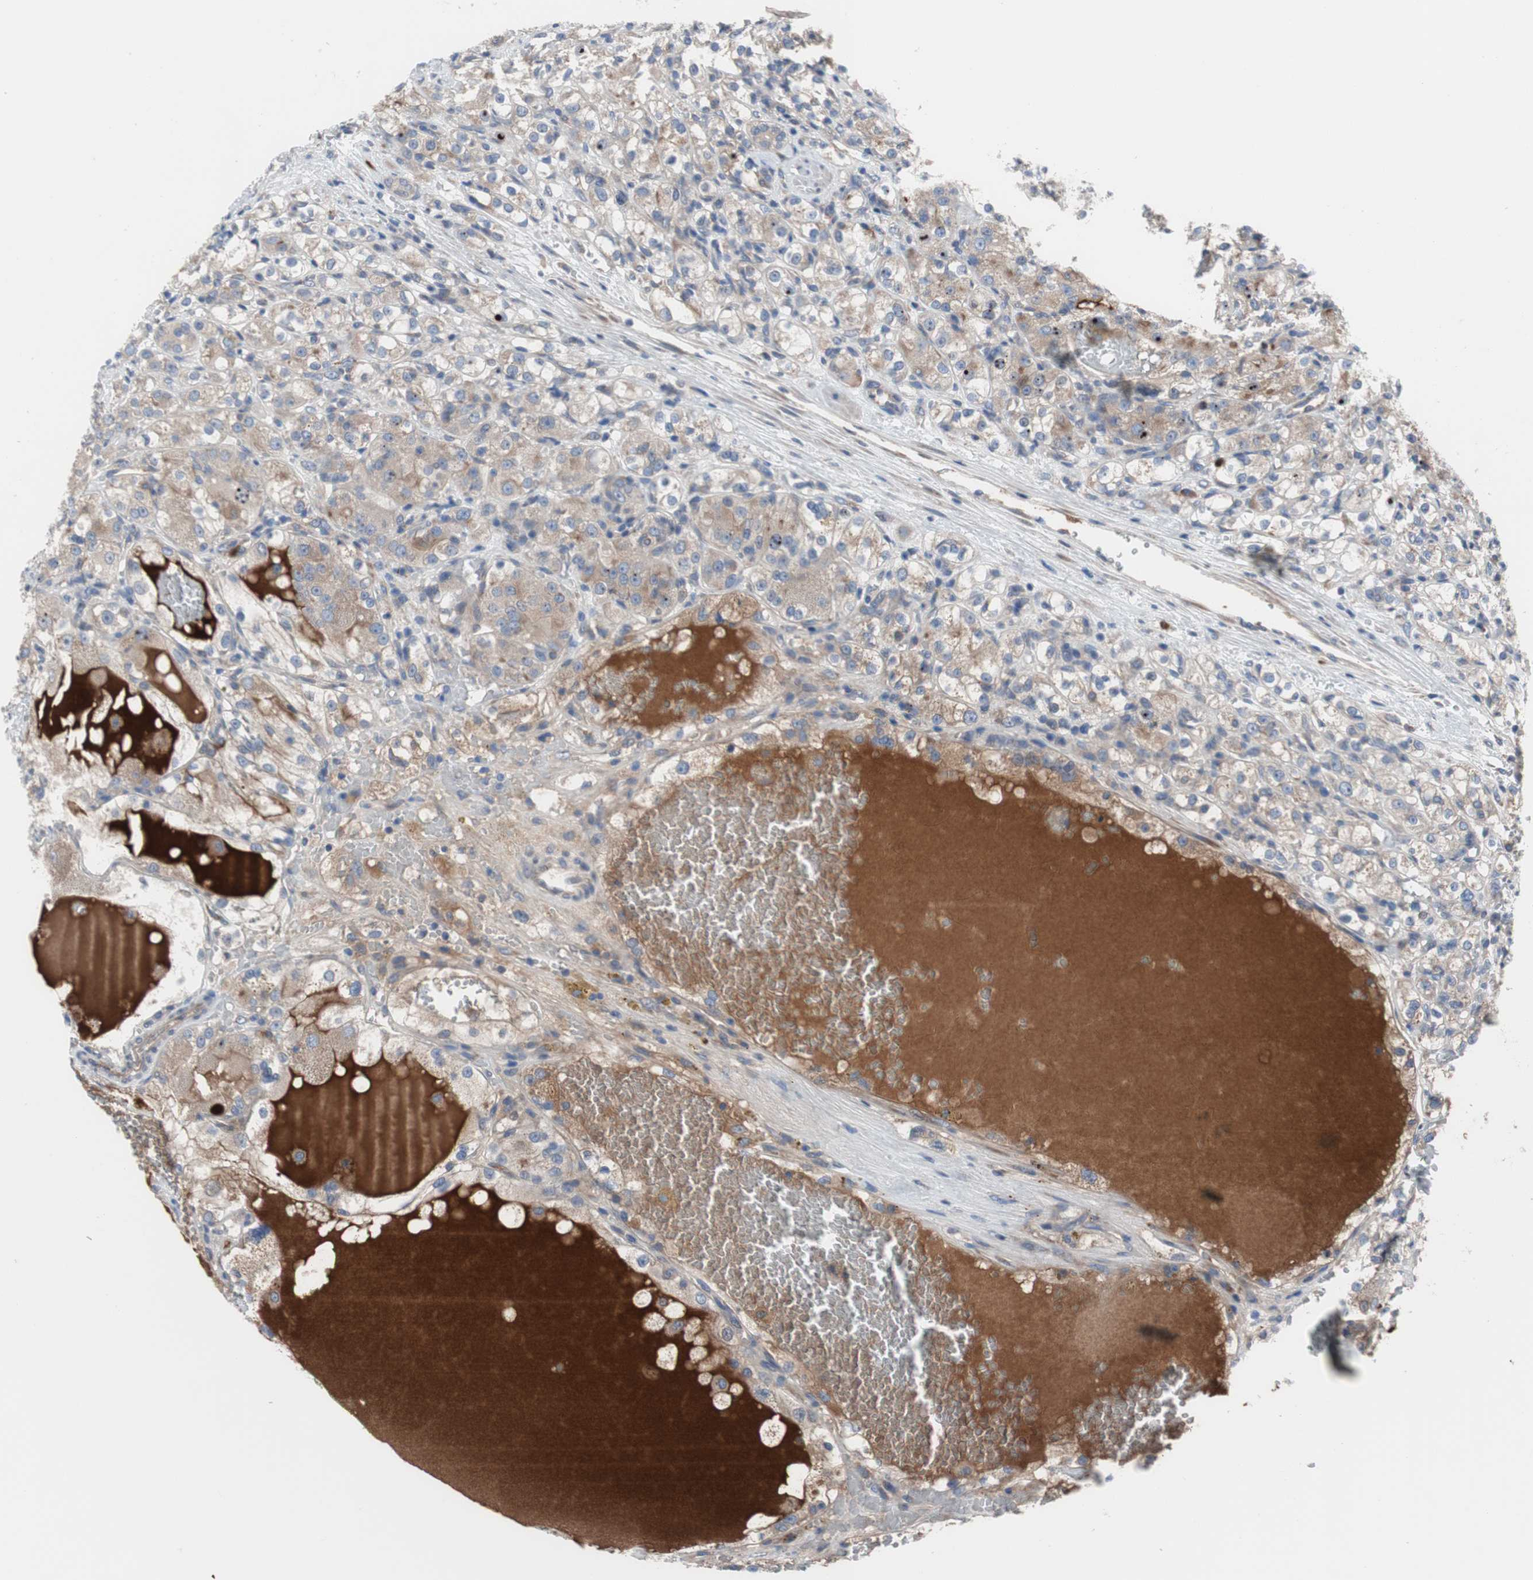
{"staining": {"intensity": "weak", "quantity": ">75%", "location": "cytoplasmic/membranous"}, "tissue": "renal cancer", "cell_type": "Tumor cells", "image_type": "cancer", "snomed": [{"axis": "morphology", "description": "Normal tissue, NOS"}, {"axis": "morphology", "description": "Adenocarcinoma, NOS"}, {"axis": "topography", "description": "Kidney"}], "caption": "A brown stain highlights weak cytoplasmic/membranous expression of a protein in renal adenocarcinoma tumor cells.", "gene": "KANSL1", "patient": {"sex": "male", "age": 61}}